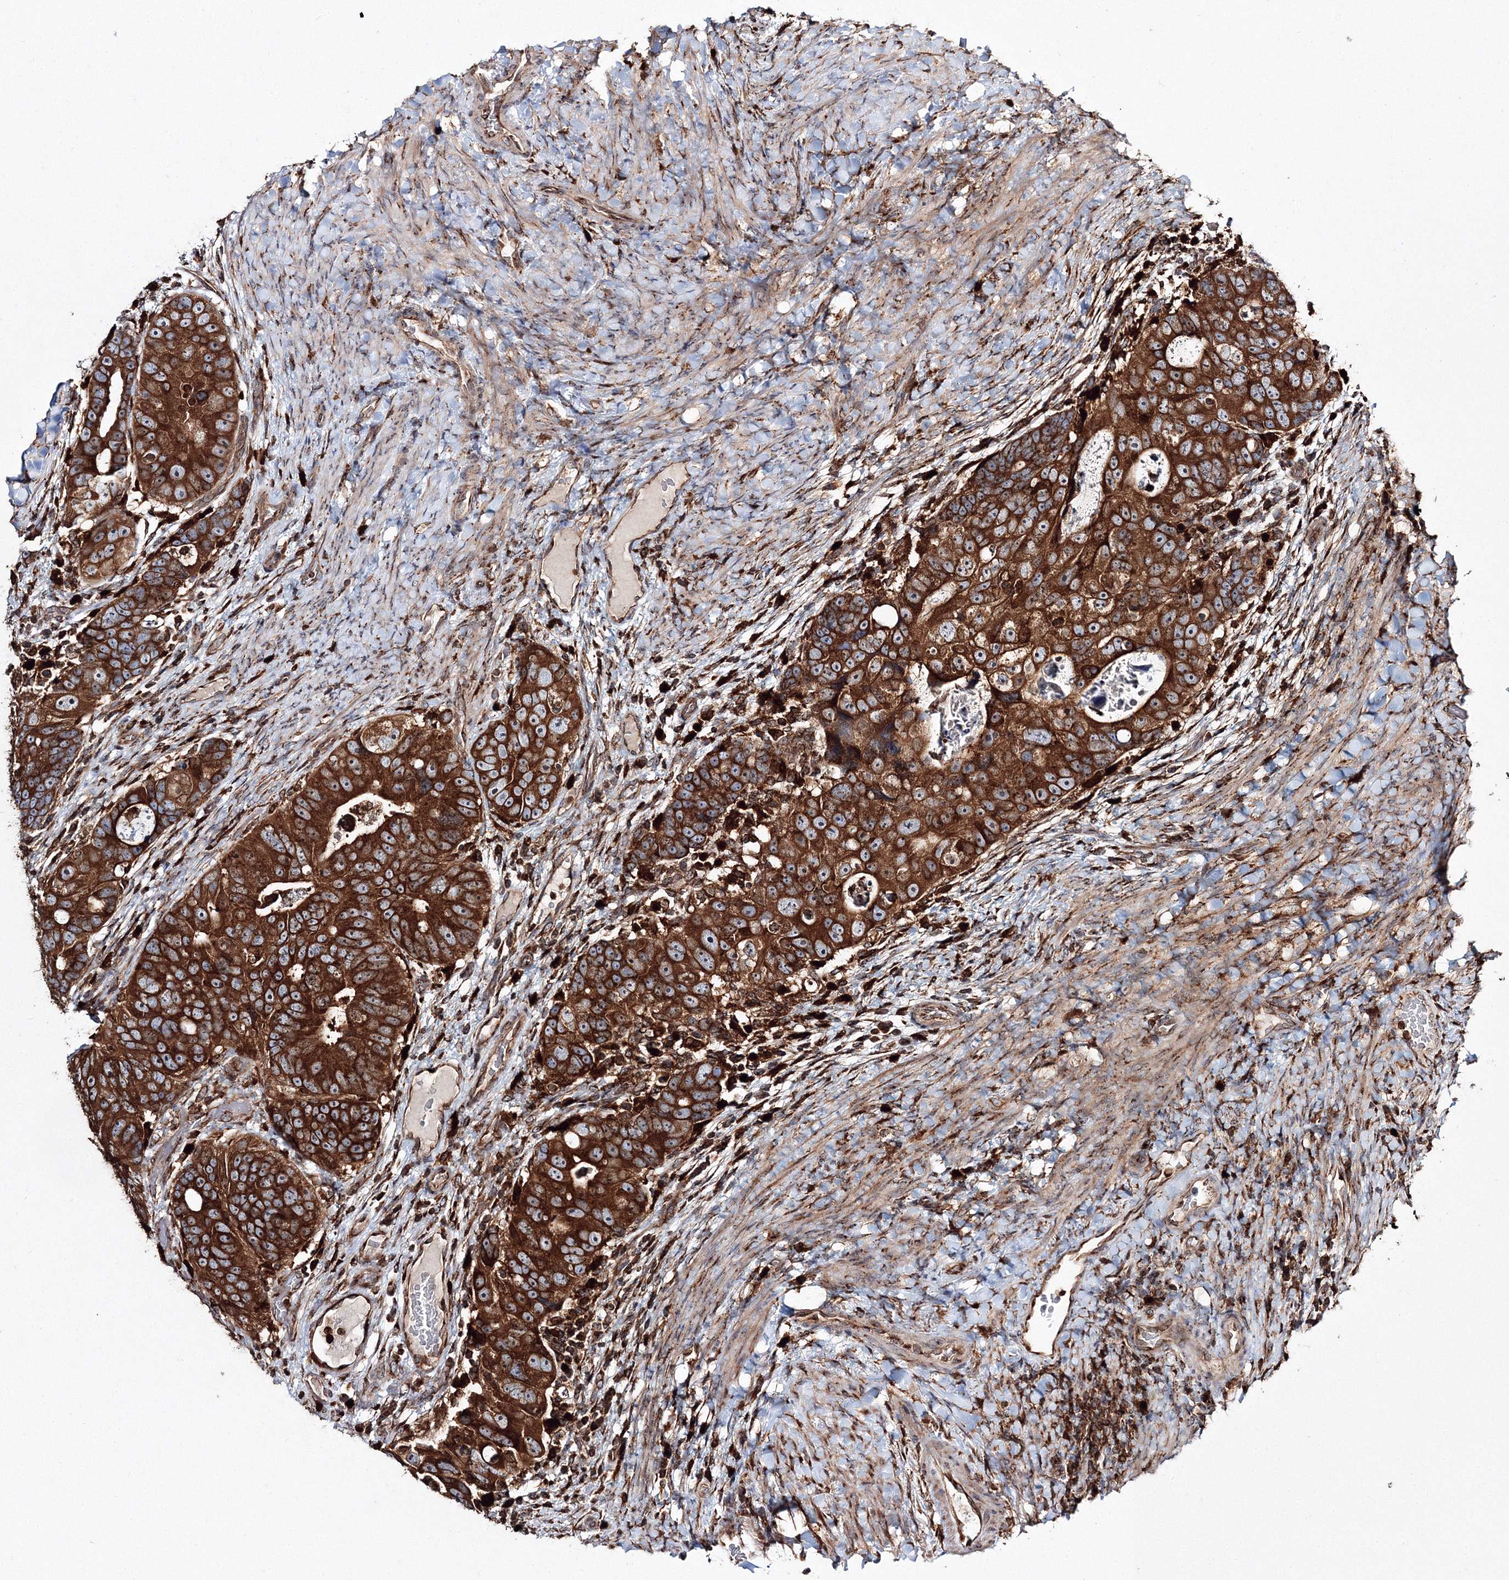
{"staining": {"intensity": "strong", "quantity": ">75%", "location": "cytoplasmic/membranous"}, "tissue": "colorectal cancer", "cell_type": "Tumor cells", "image_type": "cancer", "snomed": [{"axis": "morphology", "description": "Adenocarcinoma, NOS"}, {"axis": "topography", "description": "Rectum"}], "caption": "IHC staining of colorectal adenocarcinoma, which demonstrates high levels of strong cytoplasmic/membranous positivity in about >75% of tumor cells indicating strong cytoplasmic/membranous protein expression. The staining was performed using DAB (3,3'-diaminobenzidine) (brown) for protein detection and nuclei were counterstained in hematoxylin (blue).", "gene": "ARCN1", "patient": {"sex": "male", "age": 59}}